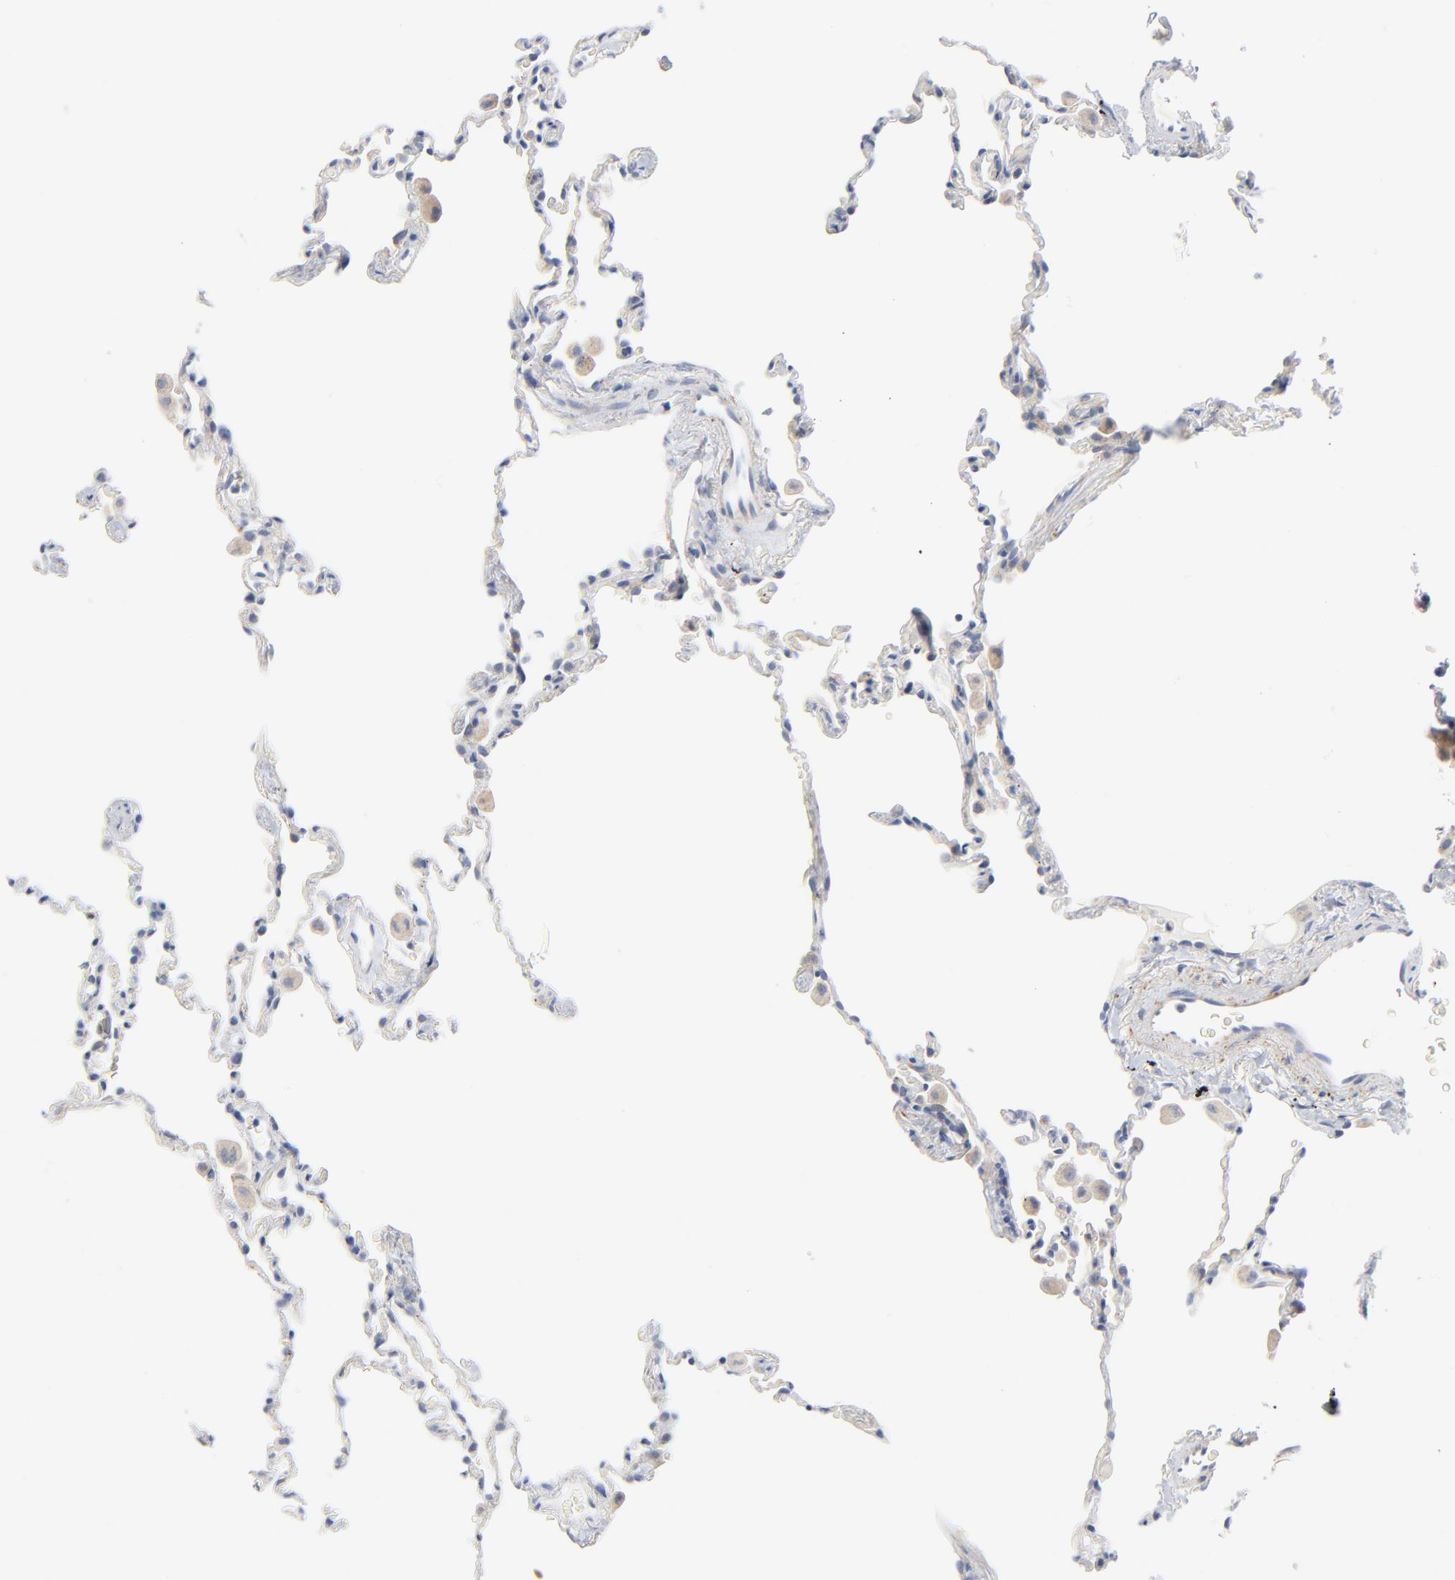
{"staining": {"intensity": "negative", "quantity": "none", "location": "none"}, "tissue": "lung", "cell_type": "Alveolar cells", "image_type": "normal", "snomed": [{"axis": "morphology", "description": "Normal tissue, NOS"}, {"axis": "morphology", "description": "Soft tissue tumor metastatic"}, {"axis": "topography", "description": "Lung"}], "caption": "The immunohistochemistry (IHC) image has no significant expression in alveolar cells of lung.", "gene": "IFT43", "patient": {"sex": "male", "age": 59}}